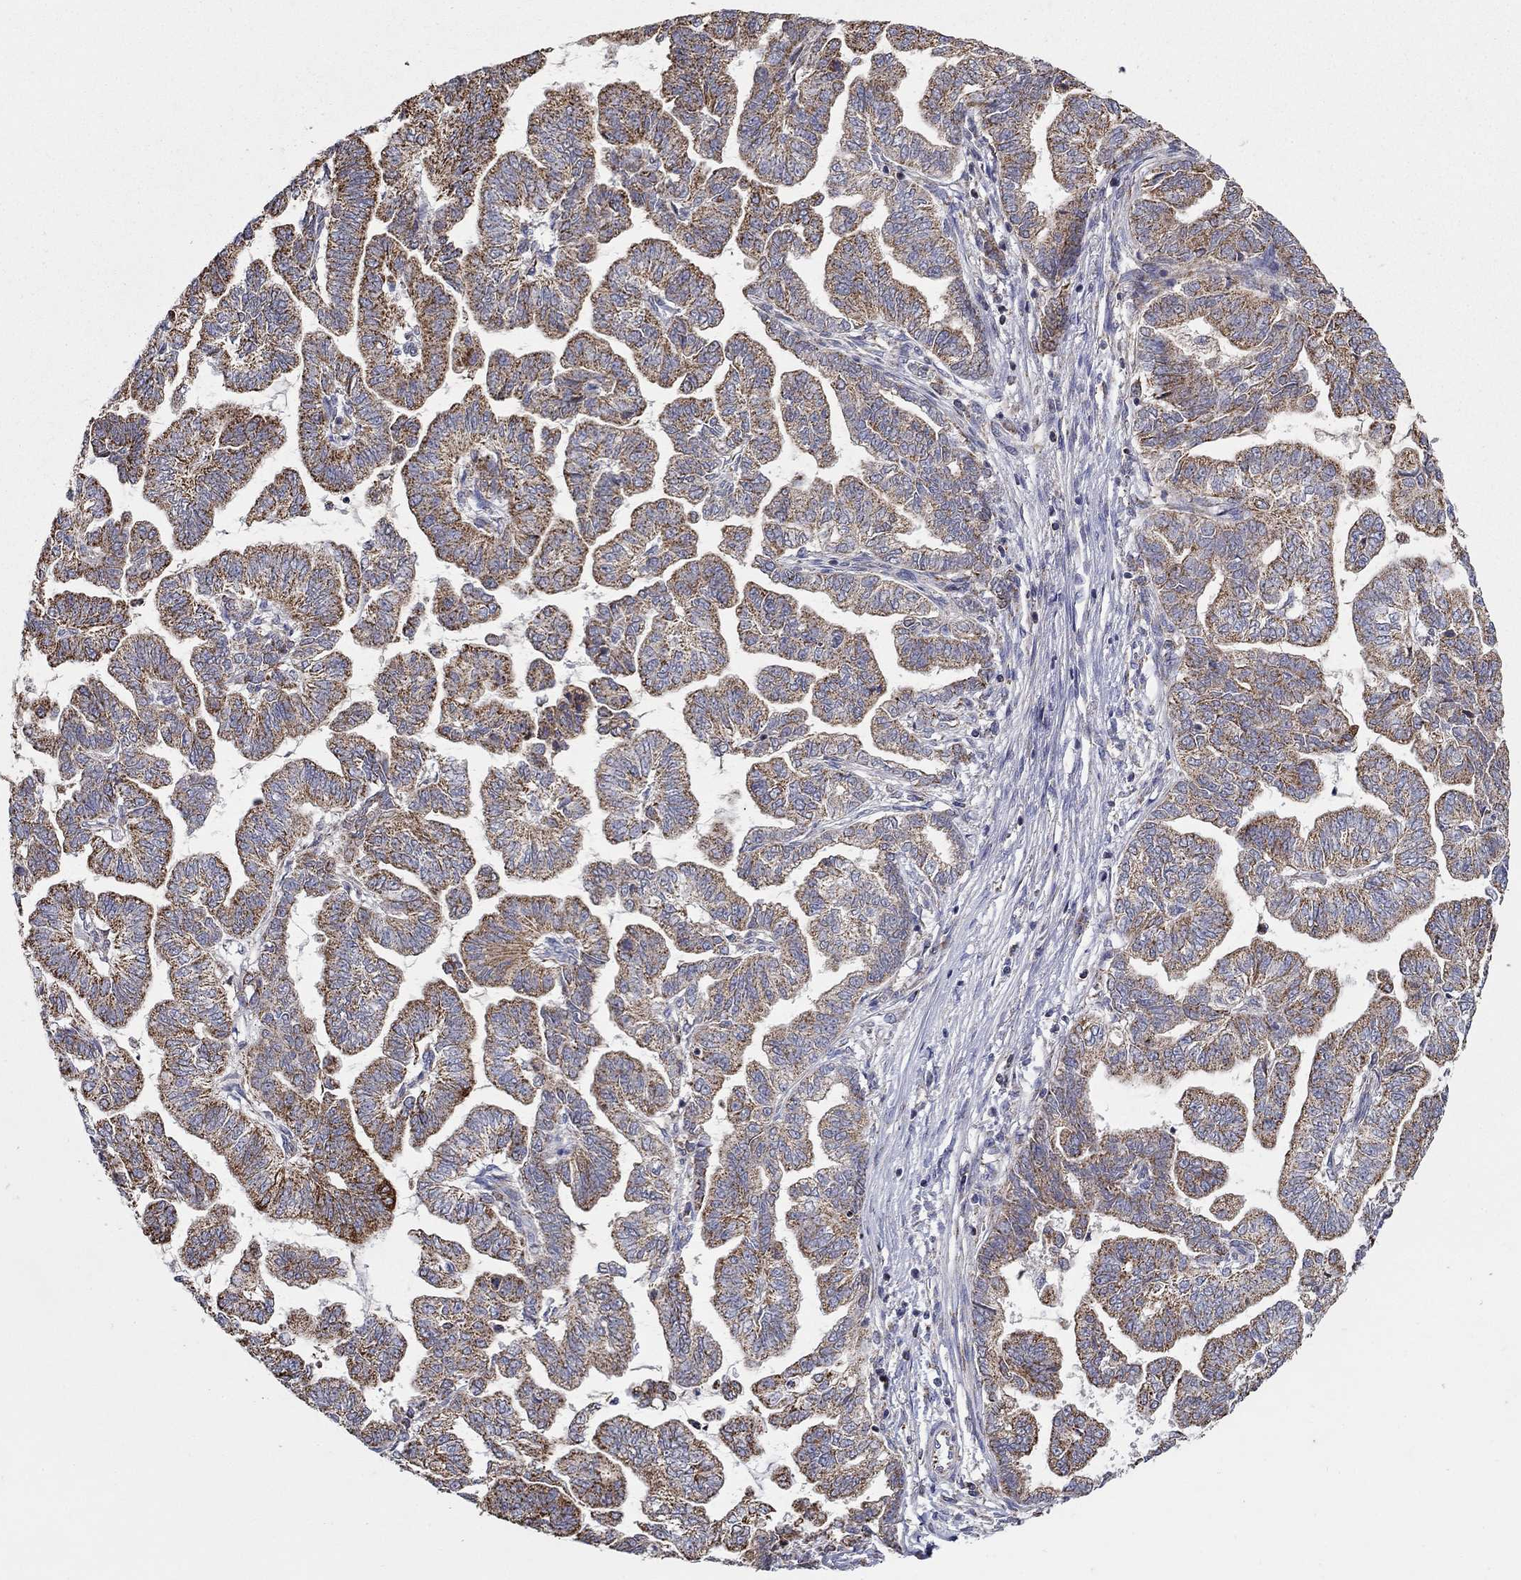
{"staining": {"intensity": "moderate", "quantity": ">75%", "location": "cytoplasmic/membranous"}, "tissue": "stomach cancer", "cell_type": "Tumor cells", "image_type": "cancer", "snomed": [{"axis": "morphology", "description": "Adenocarcinoma, NOS"}, {"axis": "topography", "description": "Stomach"}], "caption": "Tumor cells exhibit moderate cytoplasmic/membranous positivity in about >75% of cells in stomach adenocarcinoma.", "gene": "HPS5", "patient": {"sex": "male", "age": 83}}